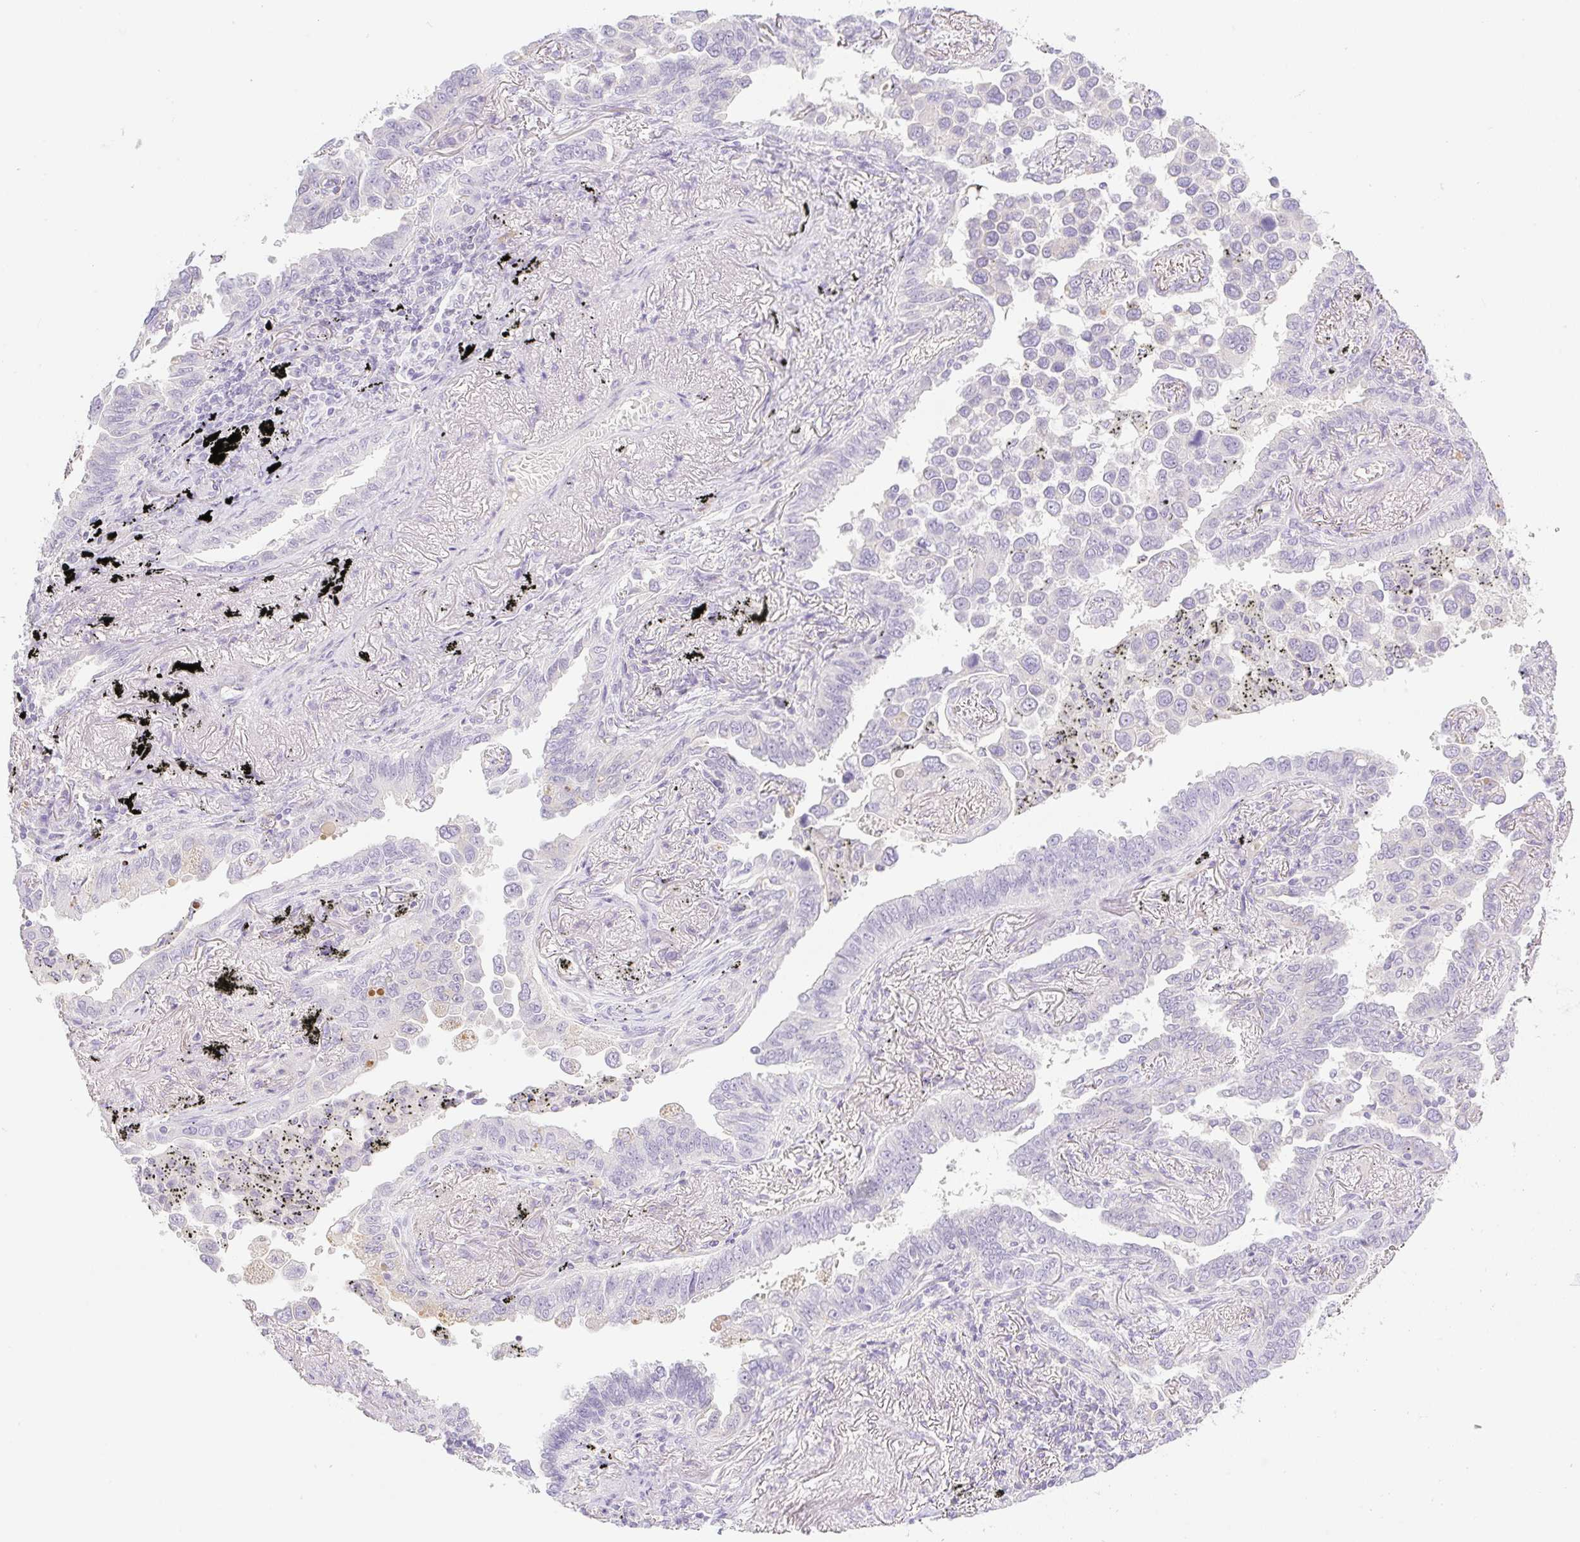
{"staining": {"intensity": "negative", "quantity": "none", "location": "none"}, "tissue": "lung cancer", "cell_type": "Tumor cells", "image_type": "cancer", "snomed": [{"axis": "morphology", "description": "Adenocarcinoma, NOS"}, {"axis": "topography", "description": "Lung"}], "caption": "DAB (3,3'-diaminobenzidine) immunohistochemical staining of lung adenocarcinoma exhibits no significant expression in tumor cells.", "gene": "MIA2", "patient": {"sex": "male", "age": 67}}